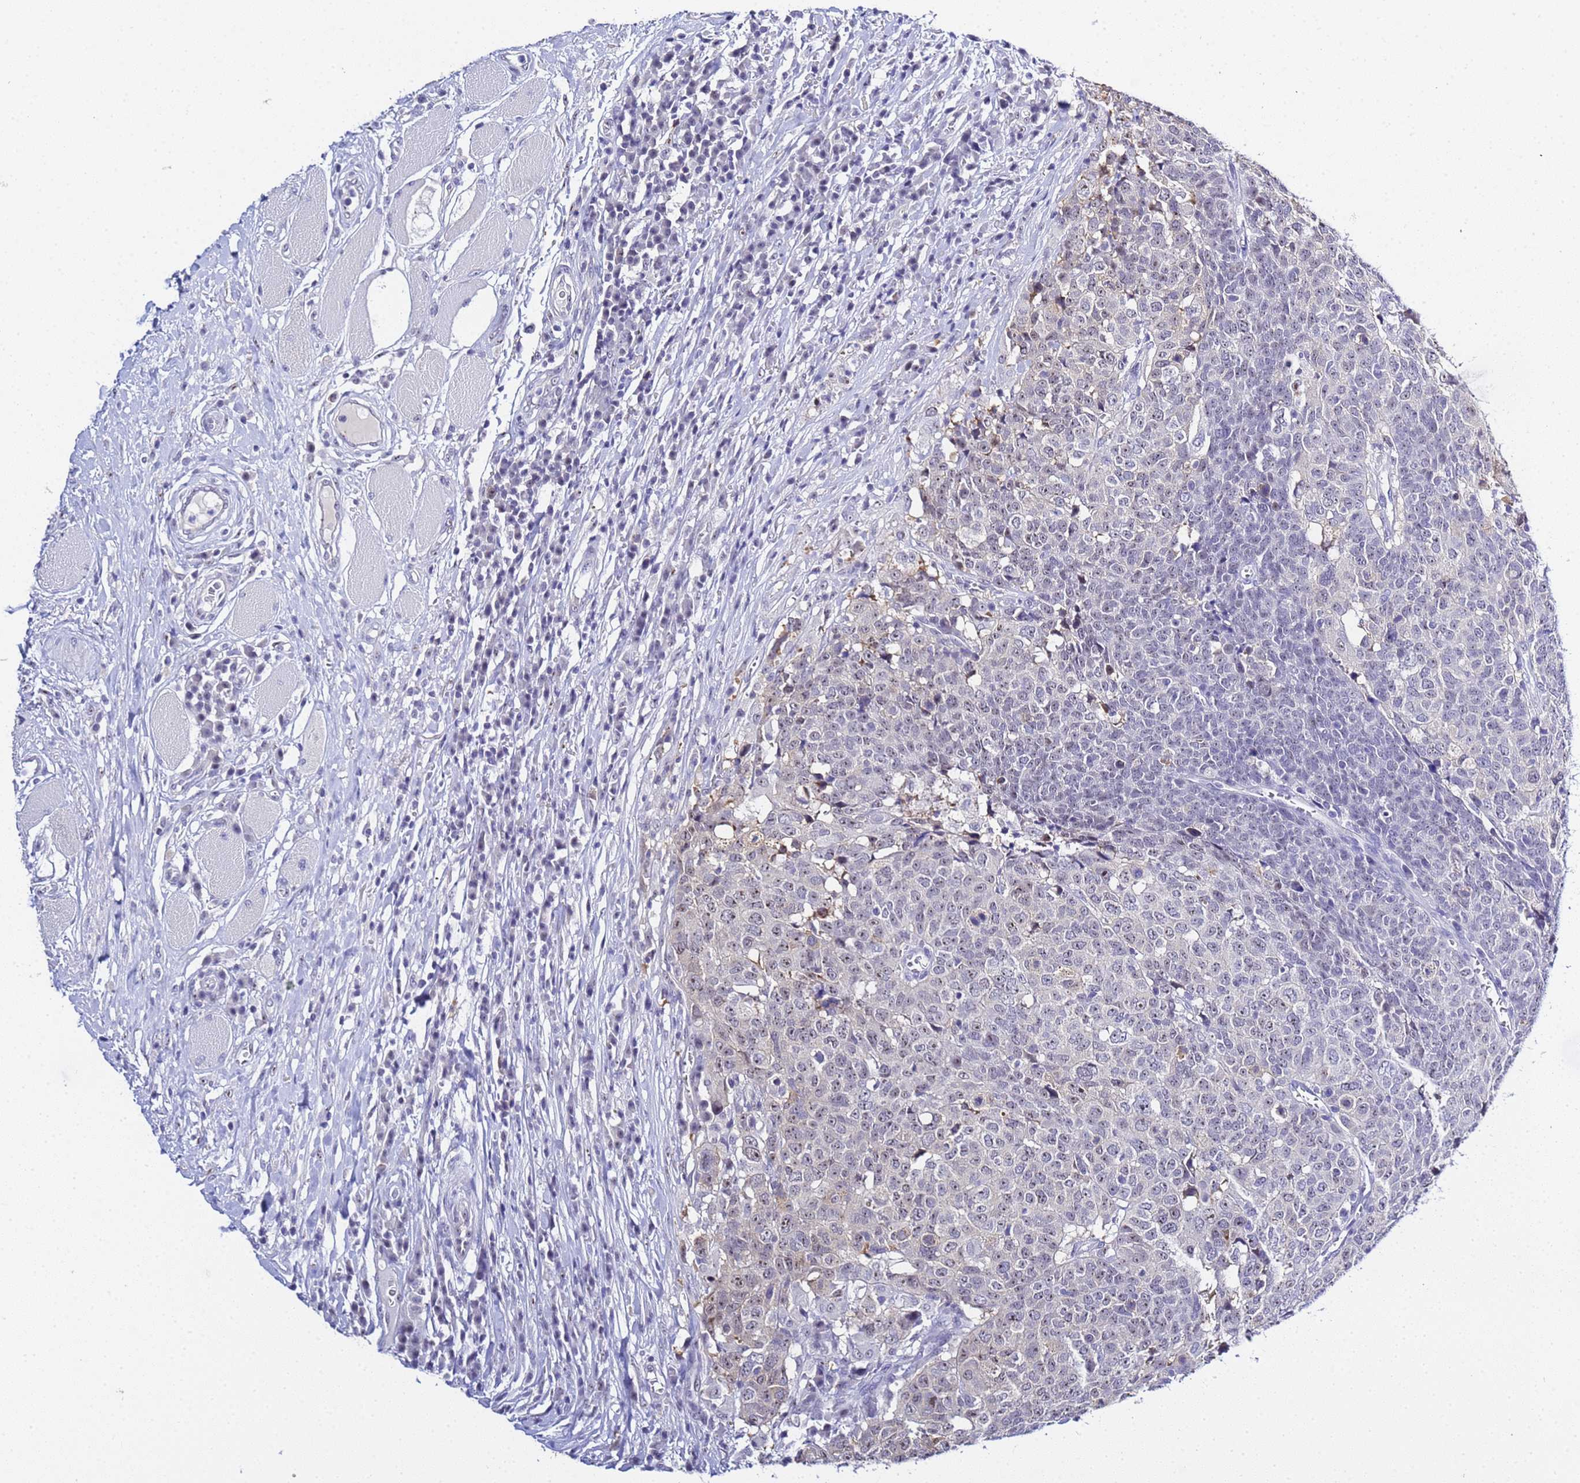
{"staining": {"intensity": "weak", "quantity": "<25%", "location": "nuclear"}, "tissue": "head and neck cancer", "cell_type": "Tumor cells", "image_type": "cancer", "snomed": [{"axis": "morphology", "description": "Squamous cell carcinoma, NOS"}, {"axis": "topography", "description": "Head-Neck"}], "caption": "A photomicrograph of head and neck squamous cell carcinoma stained for a protein demonstrates no brown staining in tumor cells.", "gene": "ACTL6B", "patient": {"sex": "male", "age": 66}}